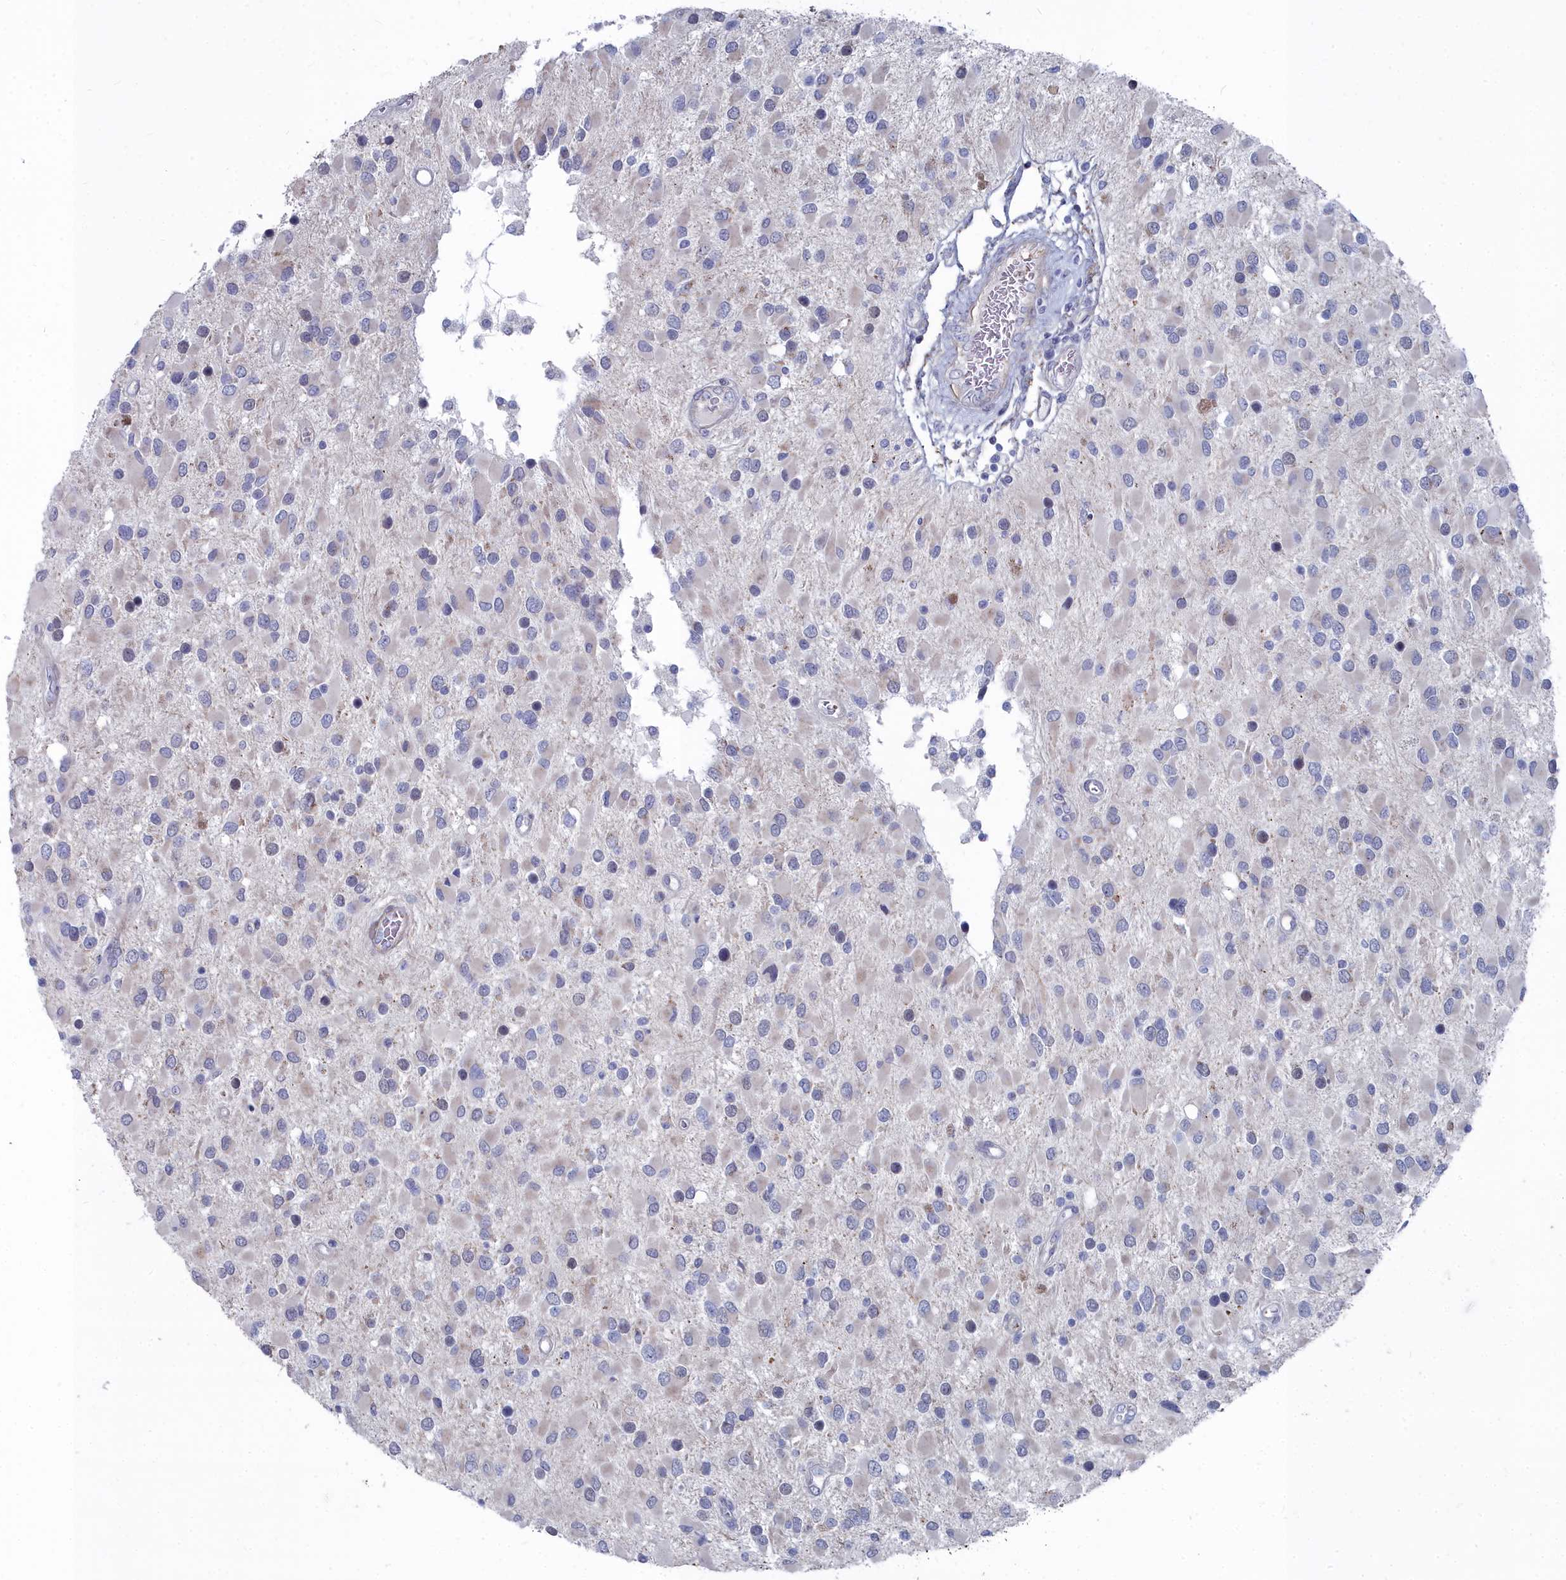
{"staining": {"intensity": "negative", "quantity": "none", "location": "none"}, "tissue": "glioma", "cell_type": "Tumor cells", "image_type": "cancer", "snomed": [{"axis": "morphology", "description": "Glioma, malignant, High grade"}, {"axis": "topography", "description": "Brain"}], "caption": "This is a photomicrograph of IHC staining of glioma, which shows no positivity in tumor cells.", "gene": "SHISAL2A", "patient": {"sex": "male", "age": 53}}